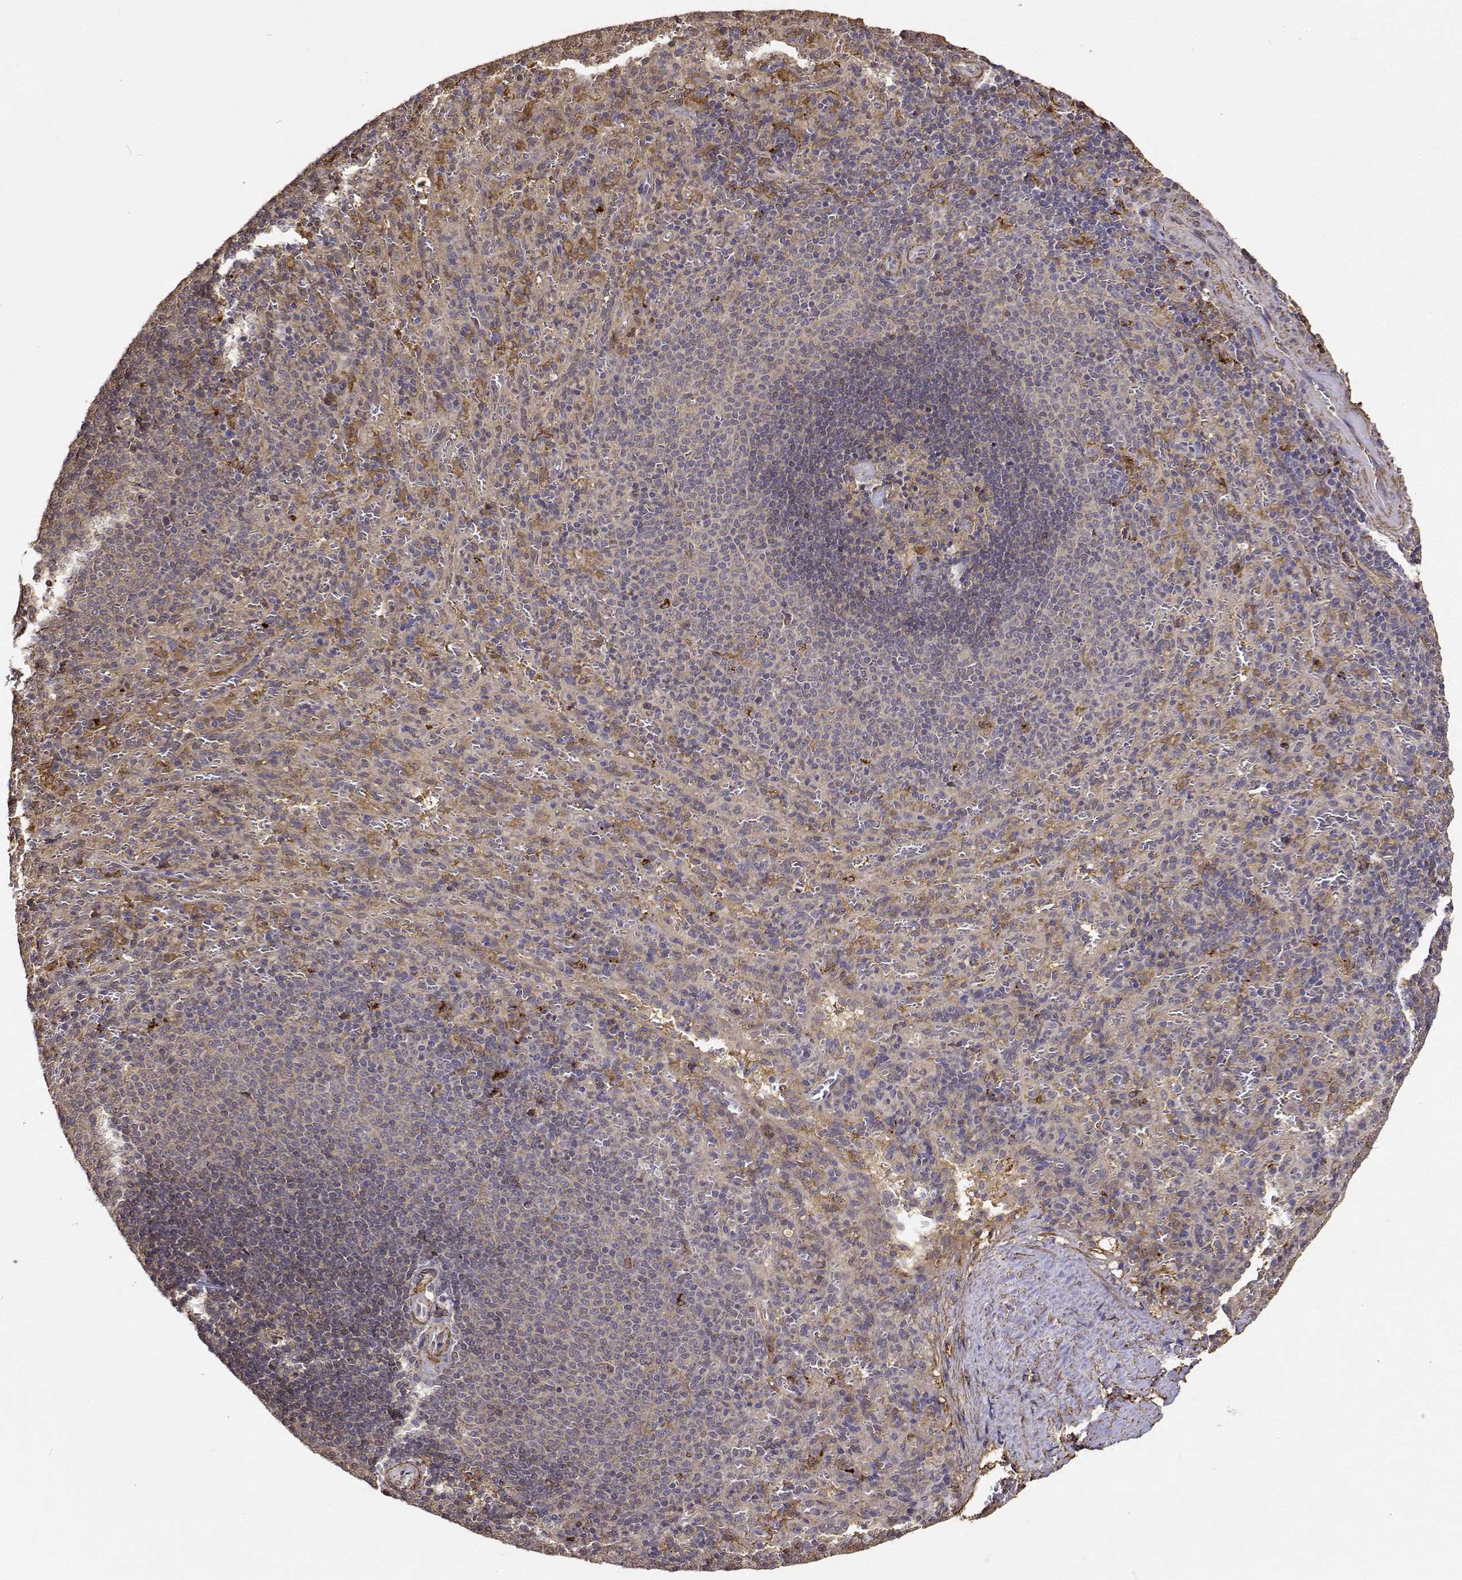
{"staining": {"intensity": "weak", "quantity": "25%-75%", "location": "cytoplasmic/membranous"}, "tissue": "spleen", "cell_type": "Cells in red pulp", "image_type": "normal", "snomed": [{"axis": "morphology", "description": "Normal tissue, NOS"}, {"axis": "topography", "description": "Spleen"}], "caption": "Benign spleen displays weak cytoplasmic/membranous expression in about 25%-75% of cells in red pulp (brown staining indicates protein expression, while blue staining denotes nuclei)..", "gene": "PCID2", "patient": {"sex": "male", "age": 57}}